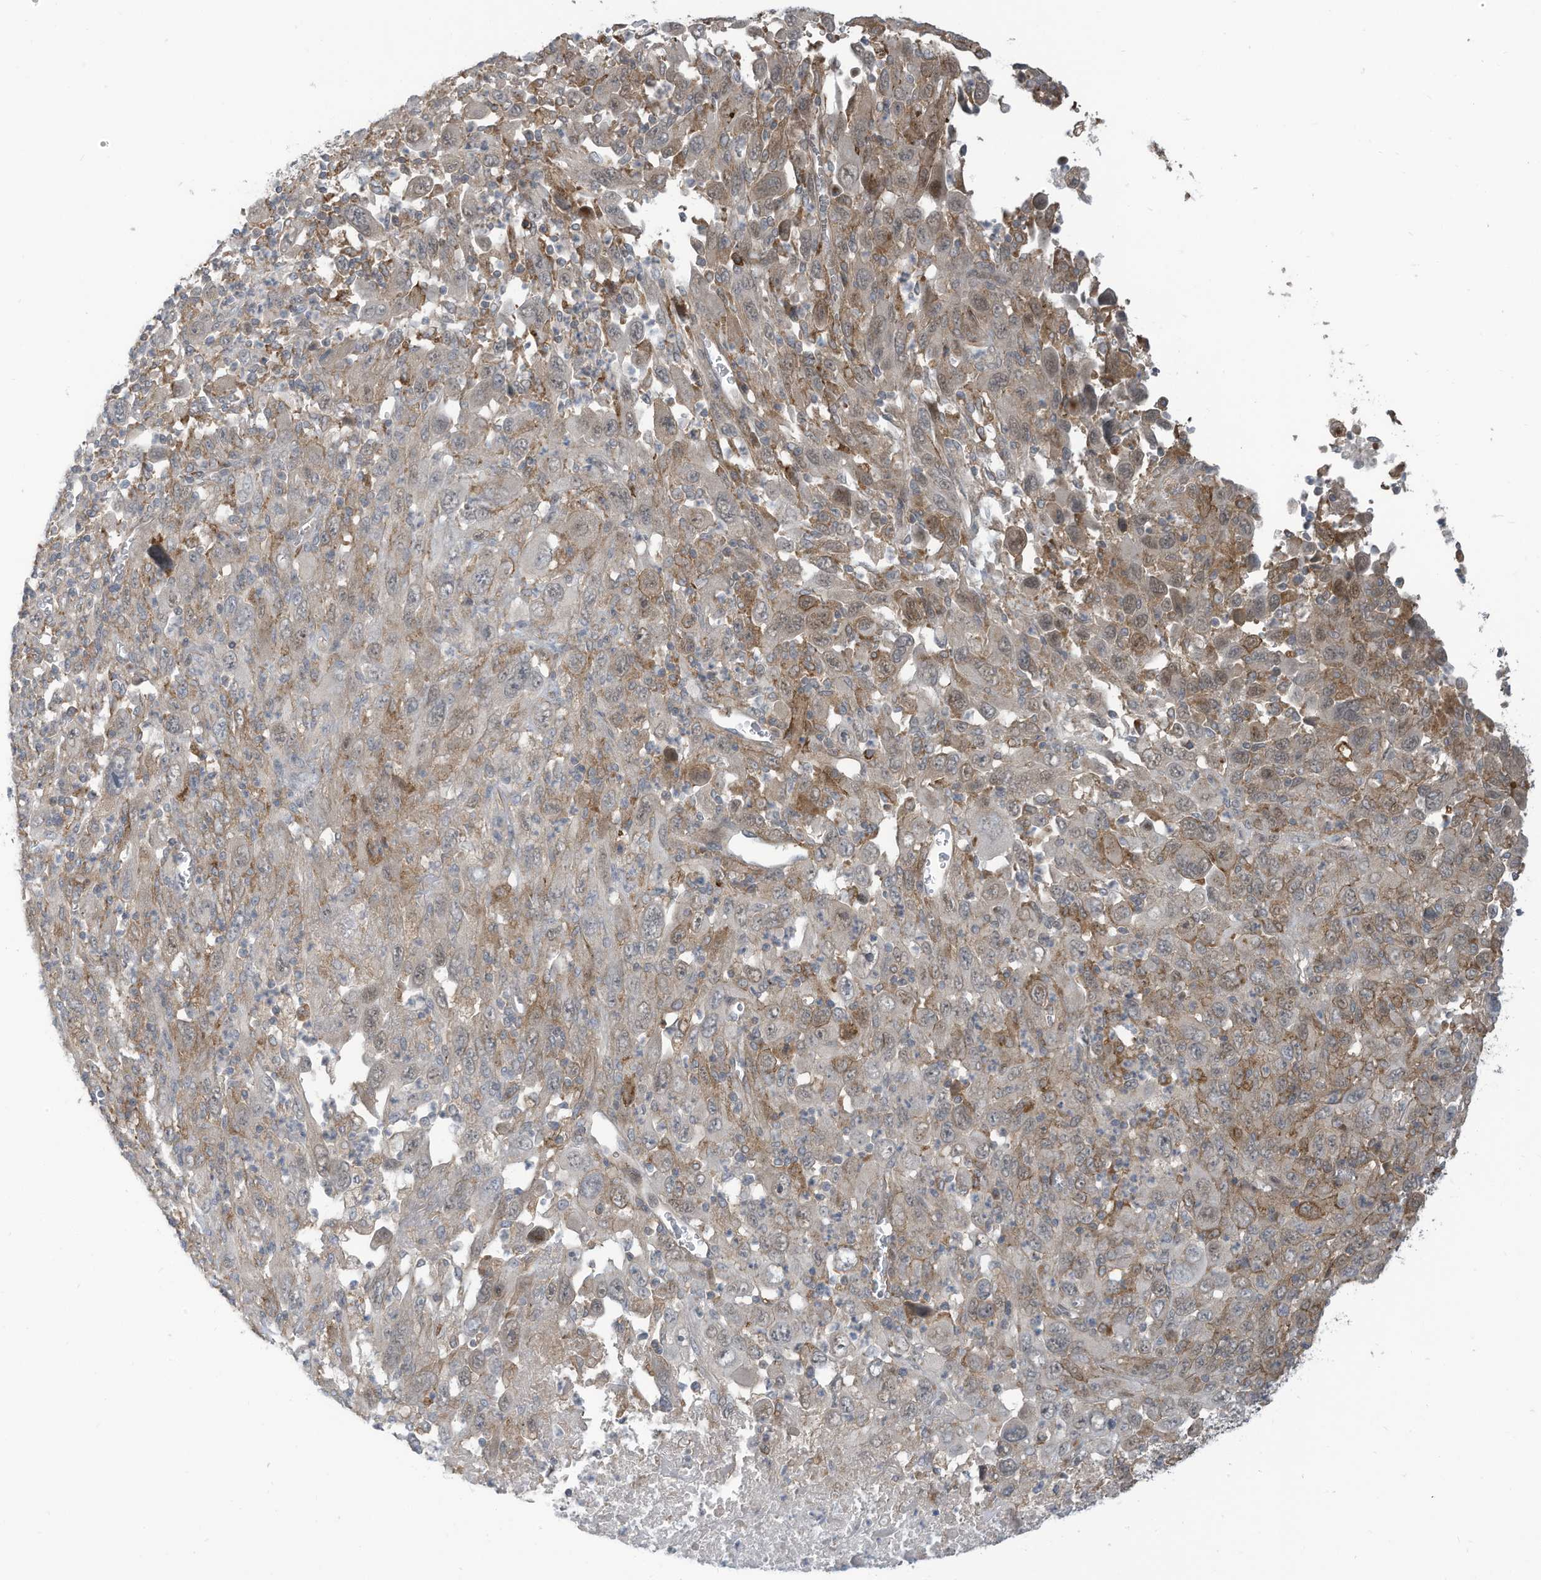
{"staining": {"intensity": "moderate", "quantity": "<25%", "location": "cytoplasmic/membranous"}, "tissue": "melanoma", "cell_type": "Tumor cells", "image_type": "cancer", "snomed": [{"axis": "morphology", "description": "Malignant melanoma, Metastatic site"}, {"axis": "topography", "description": "Skin"}], "caption": "Moderate cytoplasmic/membranous positivity is appreciated in approximately <25% of tumor cells in melanoma.", "gene": "DZIP3", "patient": {"sex": "female", "age": 56}}